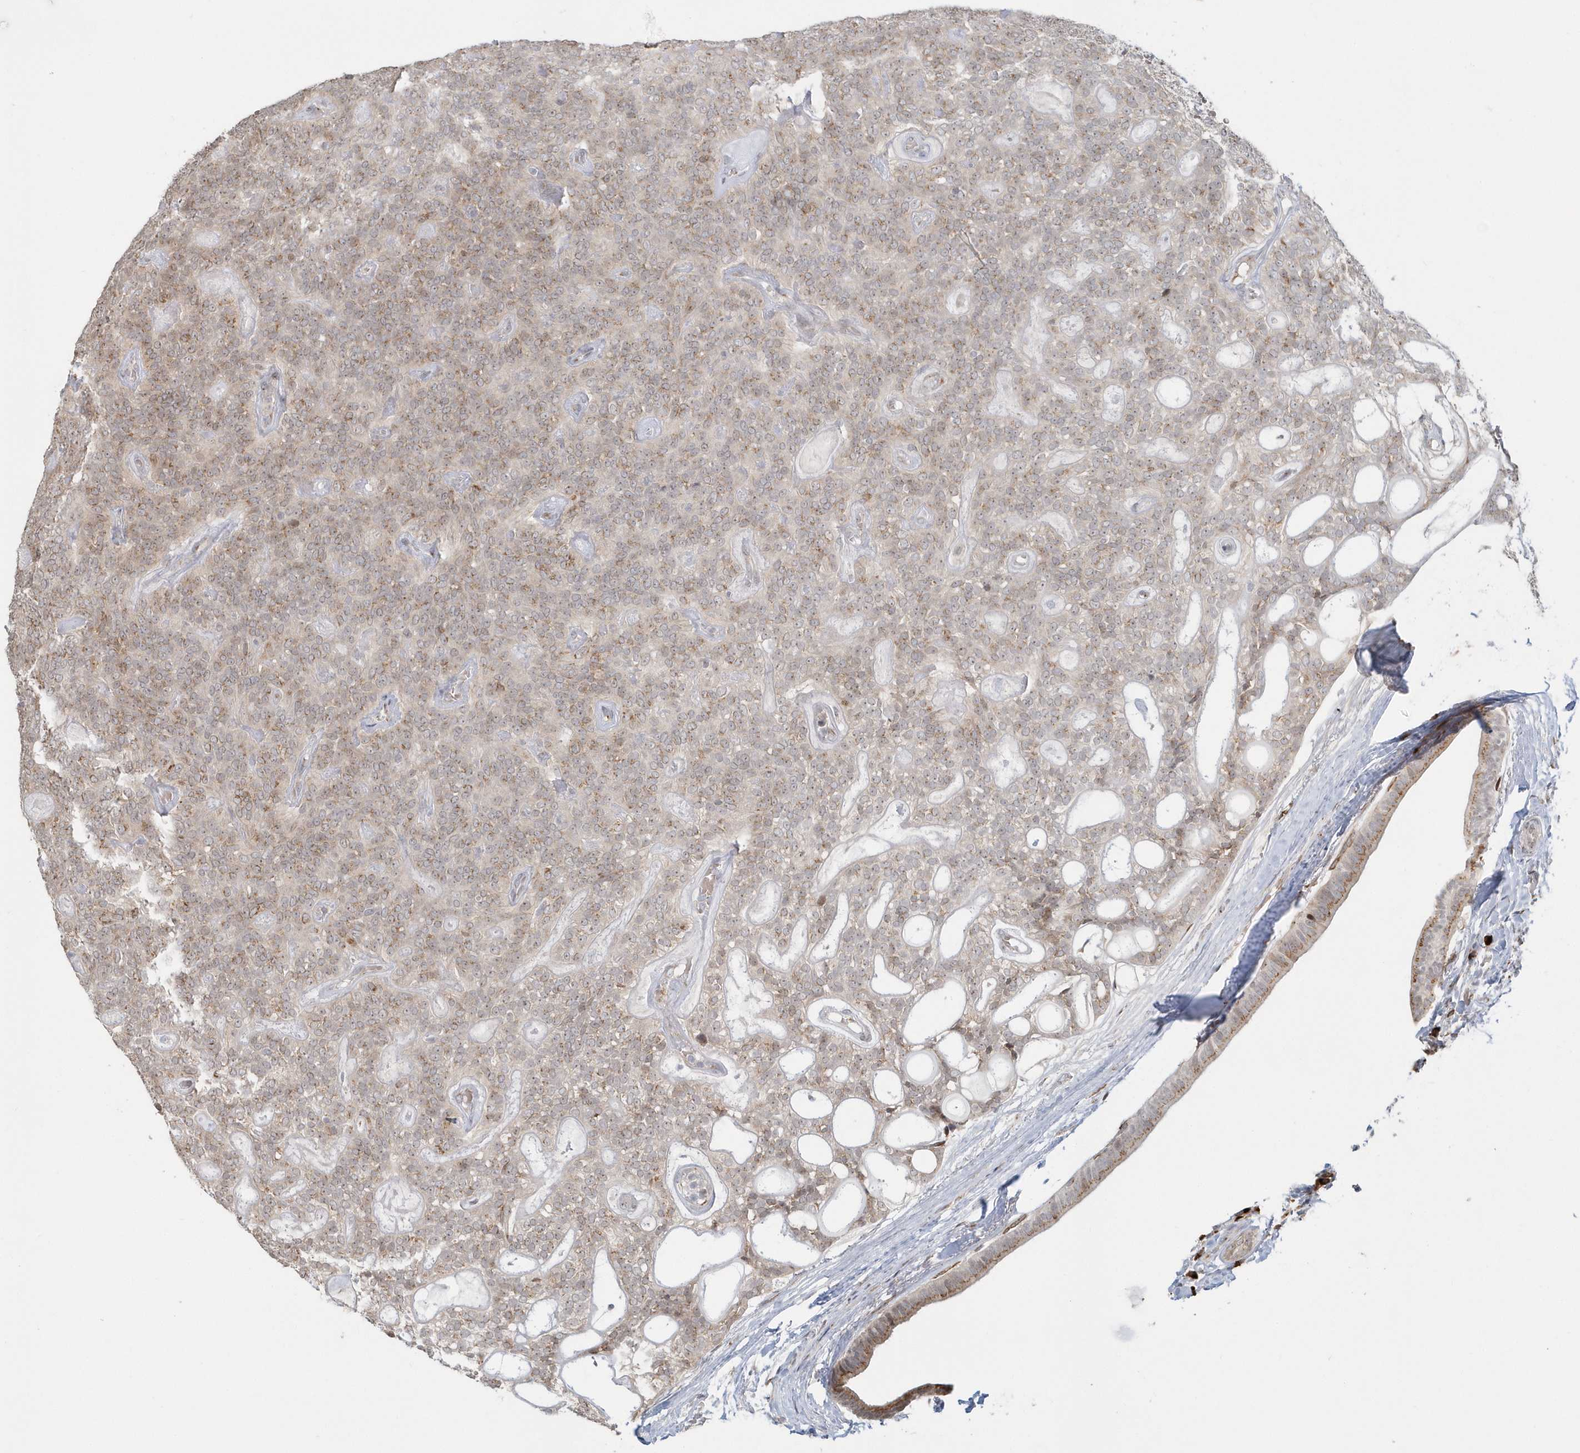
{"staining": {"intensity": "weak", "quantity": ">75%", "location": "cytoplasmic/membranous"}, "tissue": "head and neck cancer", "cell_type": "Tumor cells", "image_type": "cancer", "snomed": [{"axis": "morphology", "description": "Adenocarcinoma, NOS"}, {"axis": "topography", "description": "Head-Neck"}], "caption": "A brown stain shows weak cytoplasmic/membranous staining of a protein in adenocarcinoma (head and neck) tumor cells.", "gene": "DHFR", "patient": {"sex": "male", "age": 66}}